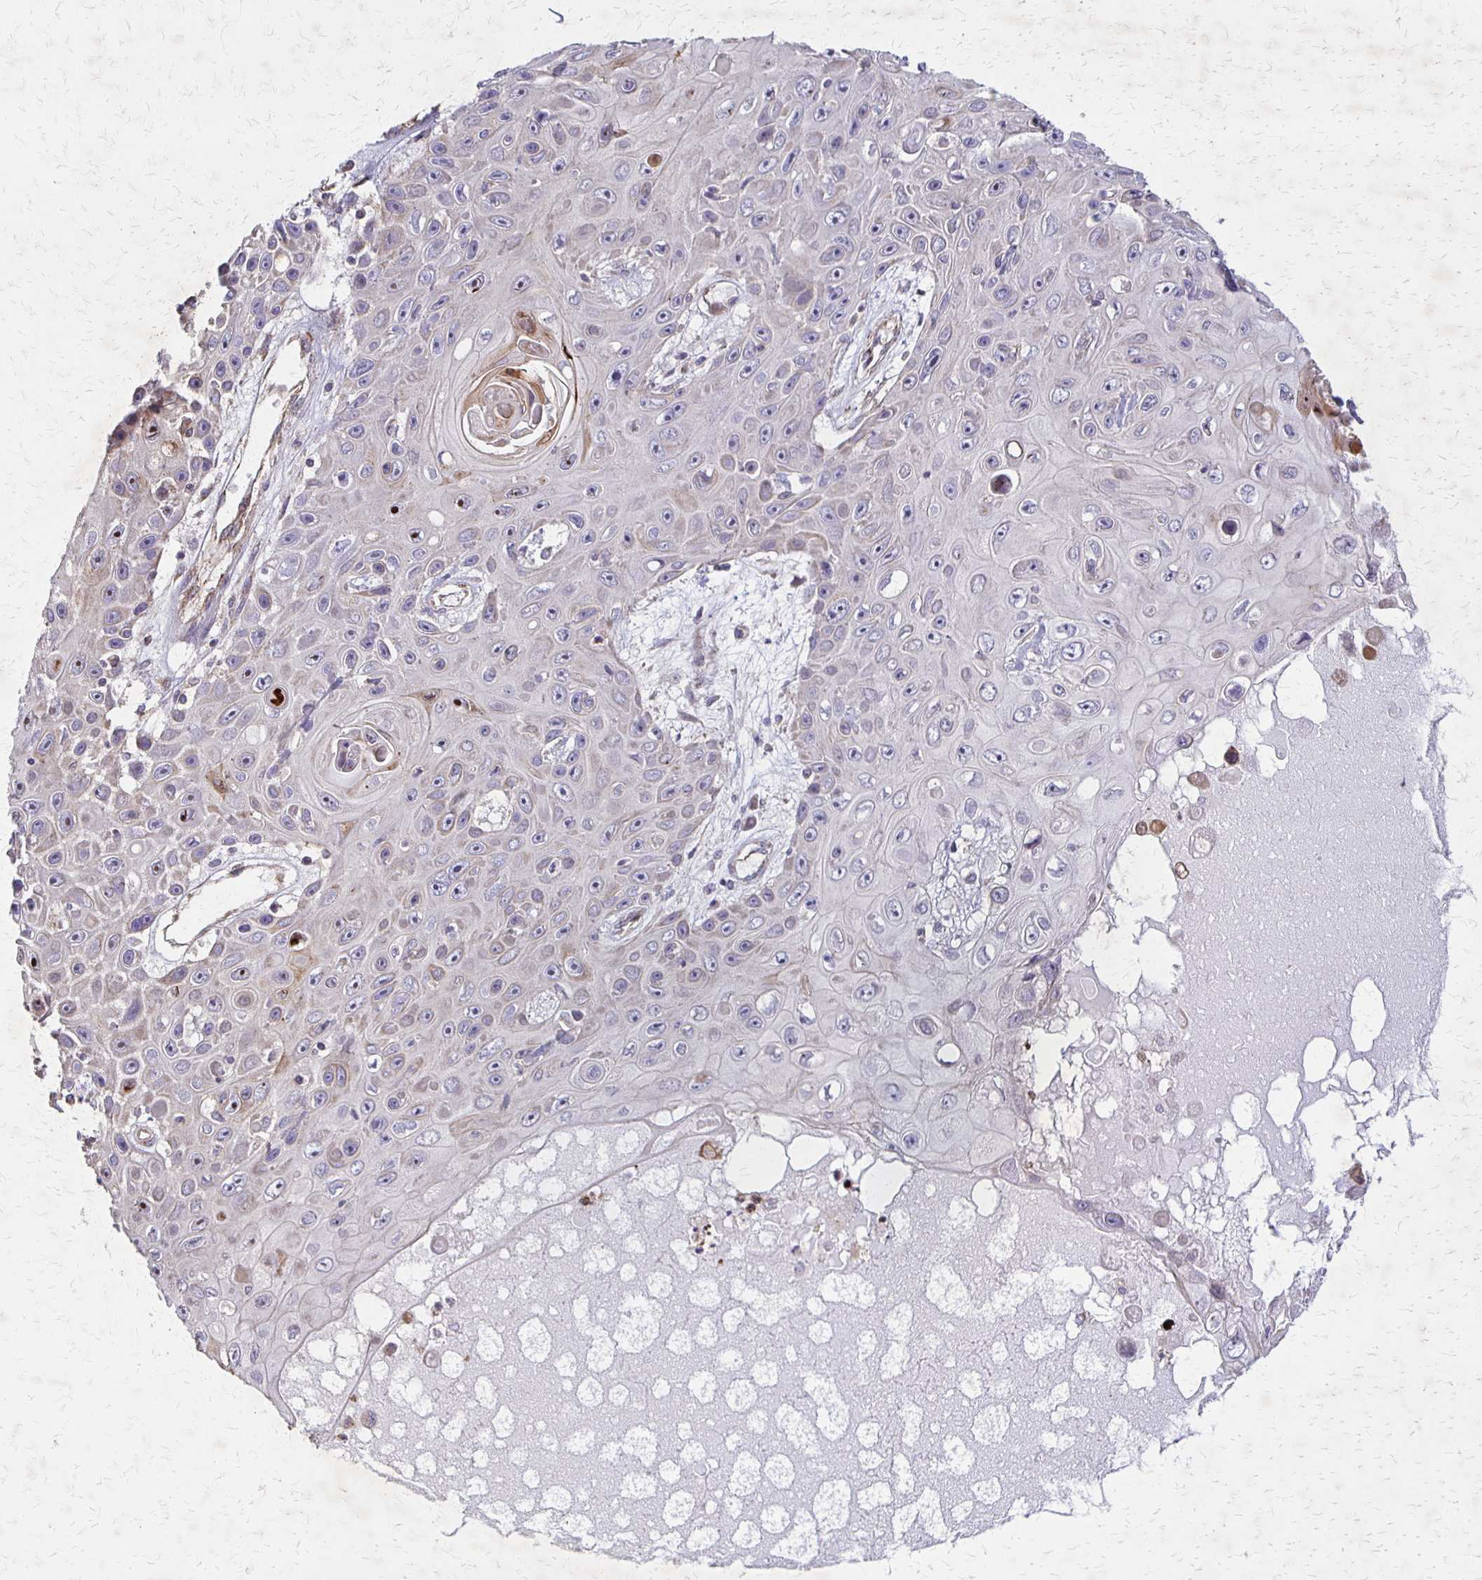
{"staining": {"intensity": "negative", "quantity": "none", "location": "none"}, "tissue": "skin cancer", "cell_type": "Tumor cells", "image_type": "cancer", "snomed": [{"axis": "morphology", "description": "Squamous cell carcinoma, NOS"}, {"axis": "topography", "description": "Skin"}], "caption": "DAB immunohistochemical staining of human squamous cell carcinoma (skin) exhibits no significant positivity in tumor cells.", "gene": "EIF4EBP2", "patient": {"sex": "male", "age": 82}}